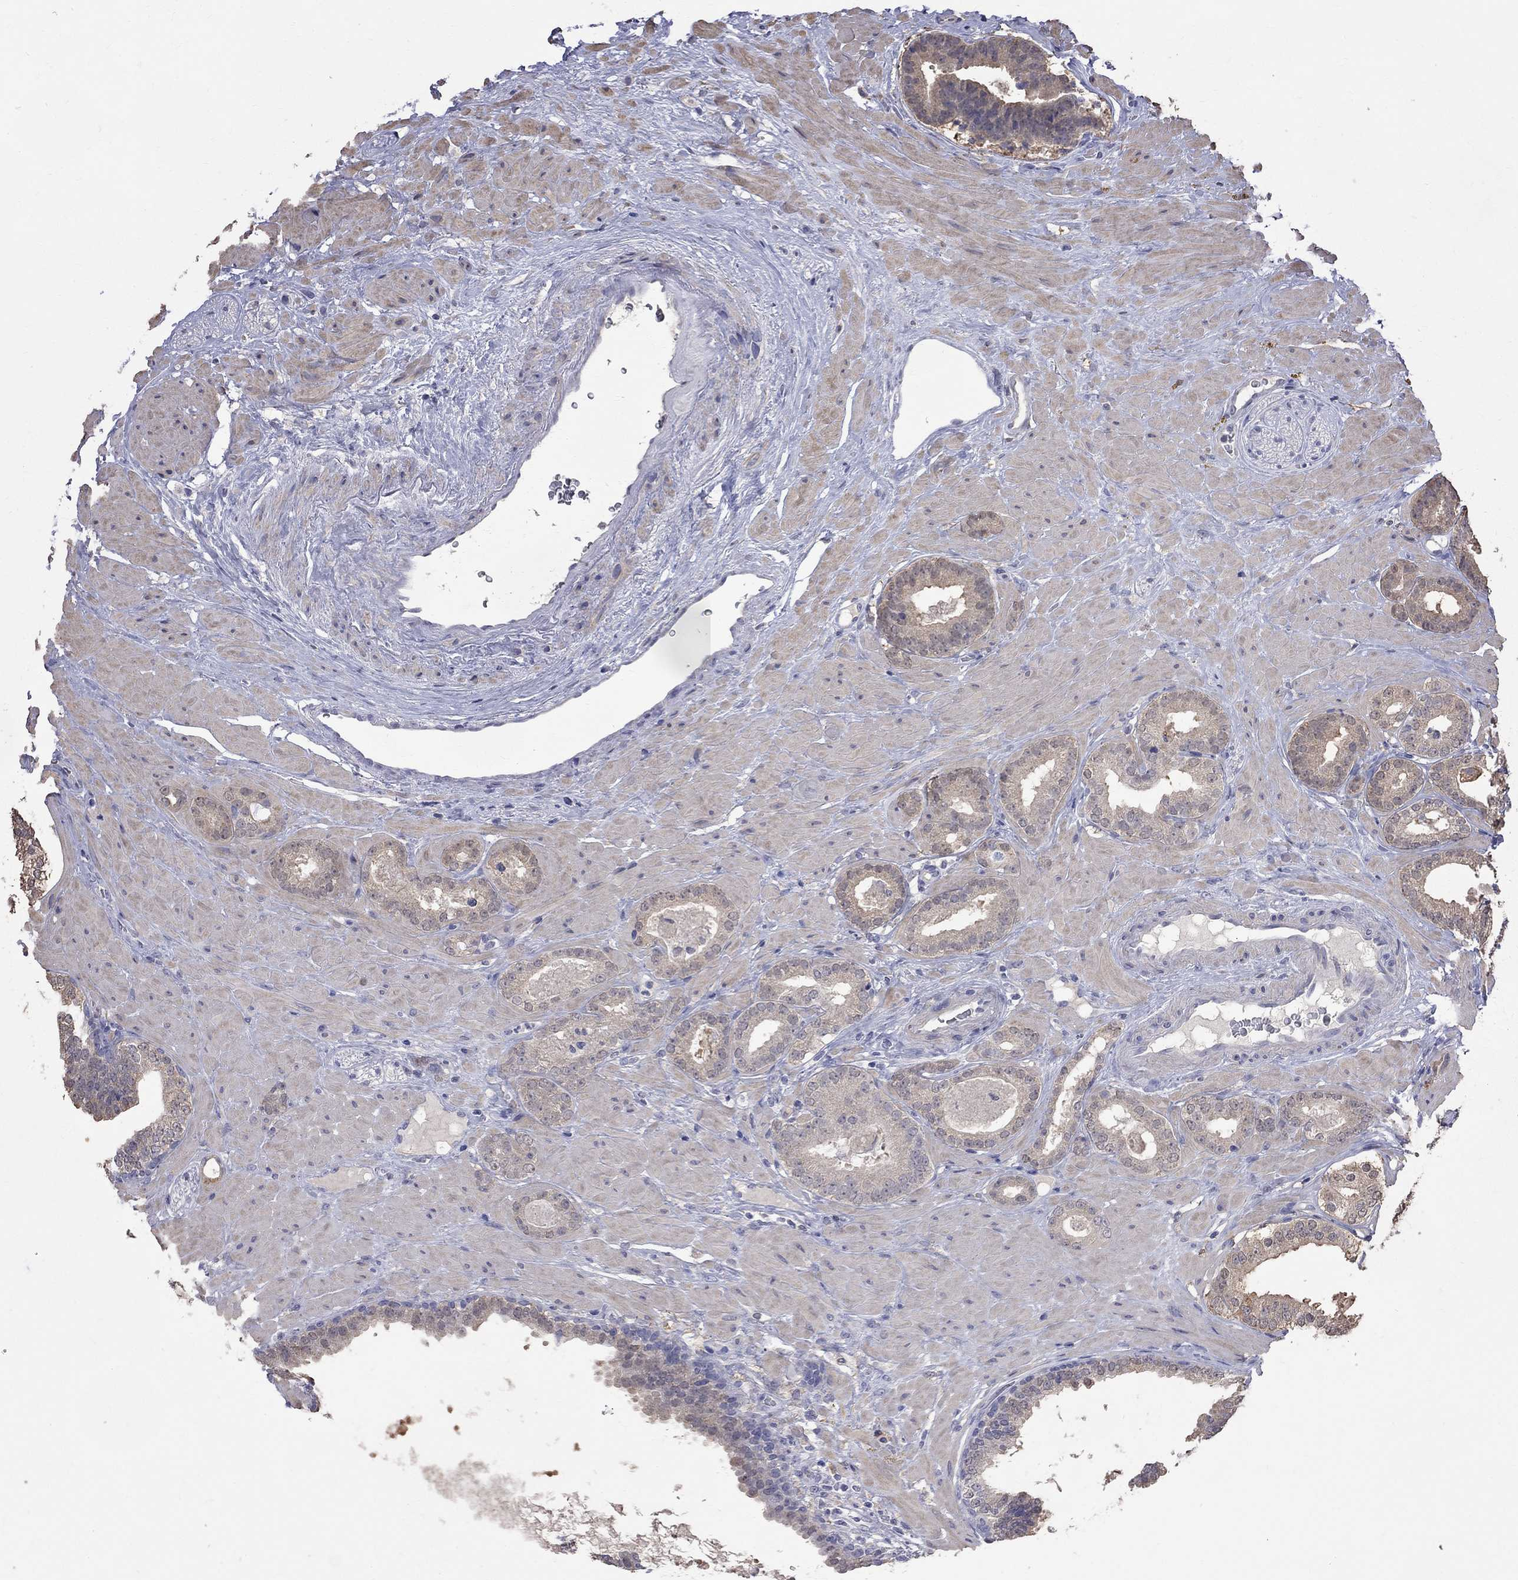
{"staining": {"intensity": "weak", "quantity": "<25%", "location": "cytoplasmic/membranous"}, "tissue": "prostate cancer", "cell_type": "Tumor cells", "image_type": "cancer", "snomed": [{"axis": "morphology", "description": "Adenocarcinoma, Low grade"}, {"axis": "topography", "description": "Prostate"}], "caption": "DAB (3,3'-diaminobenzidine) immunohistochemical staining of human prostate cancer shows no significant expression in tumor cells.", "gene": "CKAP2", "patient": {"sex": "male", "age": 60}}